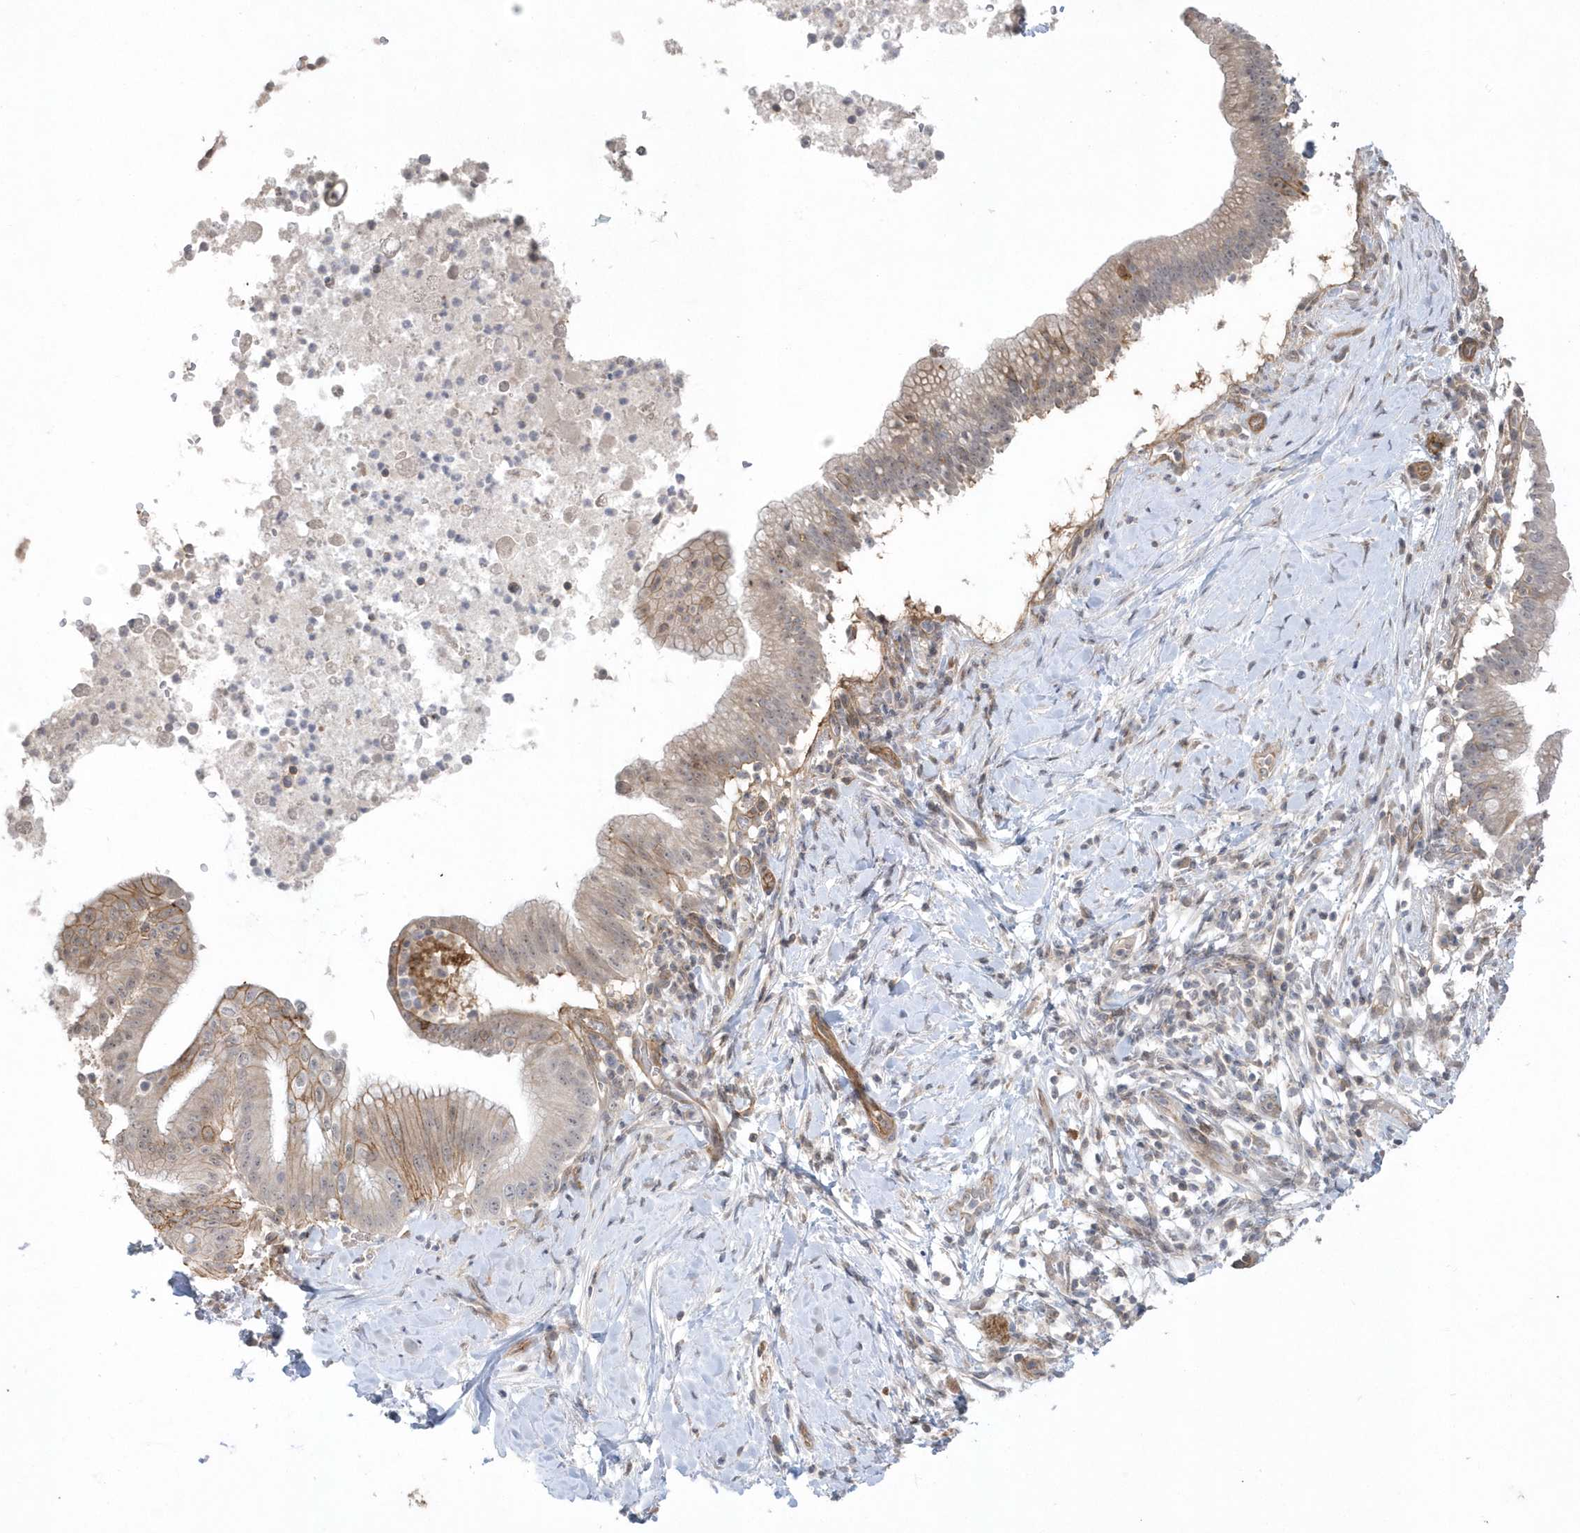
{"staining": {"intensity": "weak", "quantity": ">75%", "location": "cytoplasmic/membranous"}, "tissue": "pancreatic cancer", "cell_type": "Tumor cells", "image_type": "cancer", "snomed": [{"axis": "morphology", "description": "Adenocarcinoma, NOS"}, {"axis": "topography", "description": "Pancreas"}], "caption": "Protein expression analysis of human pancreatic cancer reveals weak cytoplasmic/membranous expression in approximately >75% of tumor cells.", "gene": "CRIP3", "patient": {"sex": "male", "age": 68}}